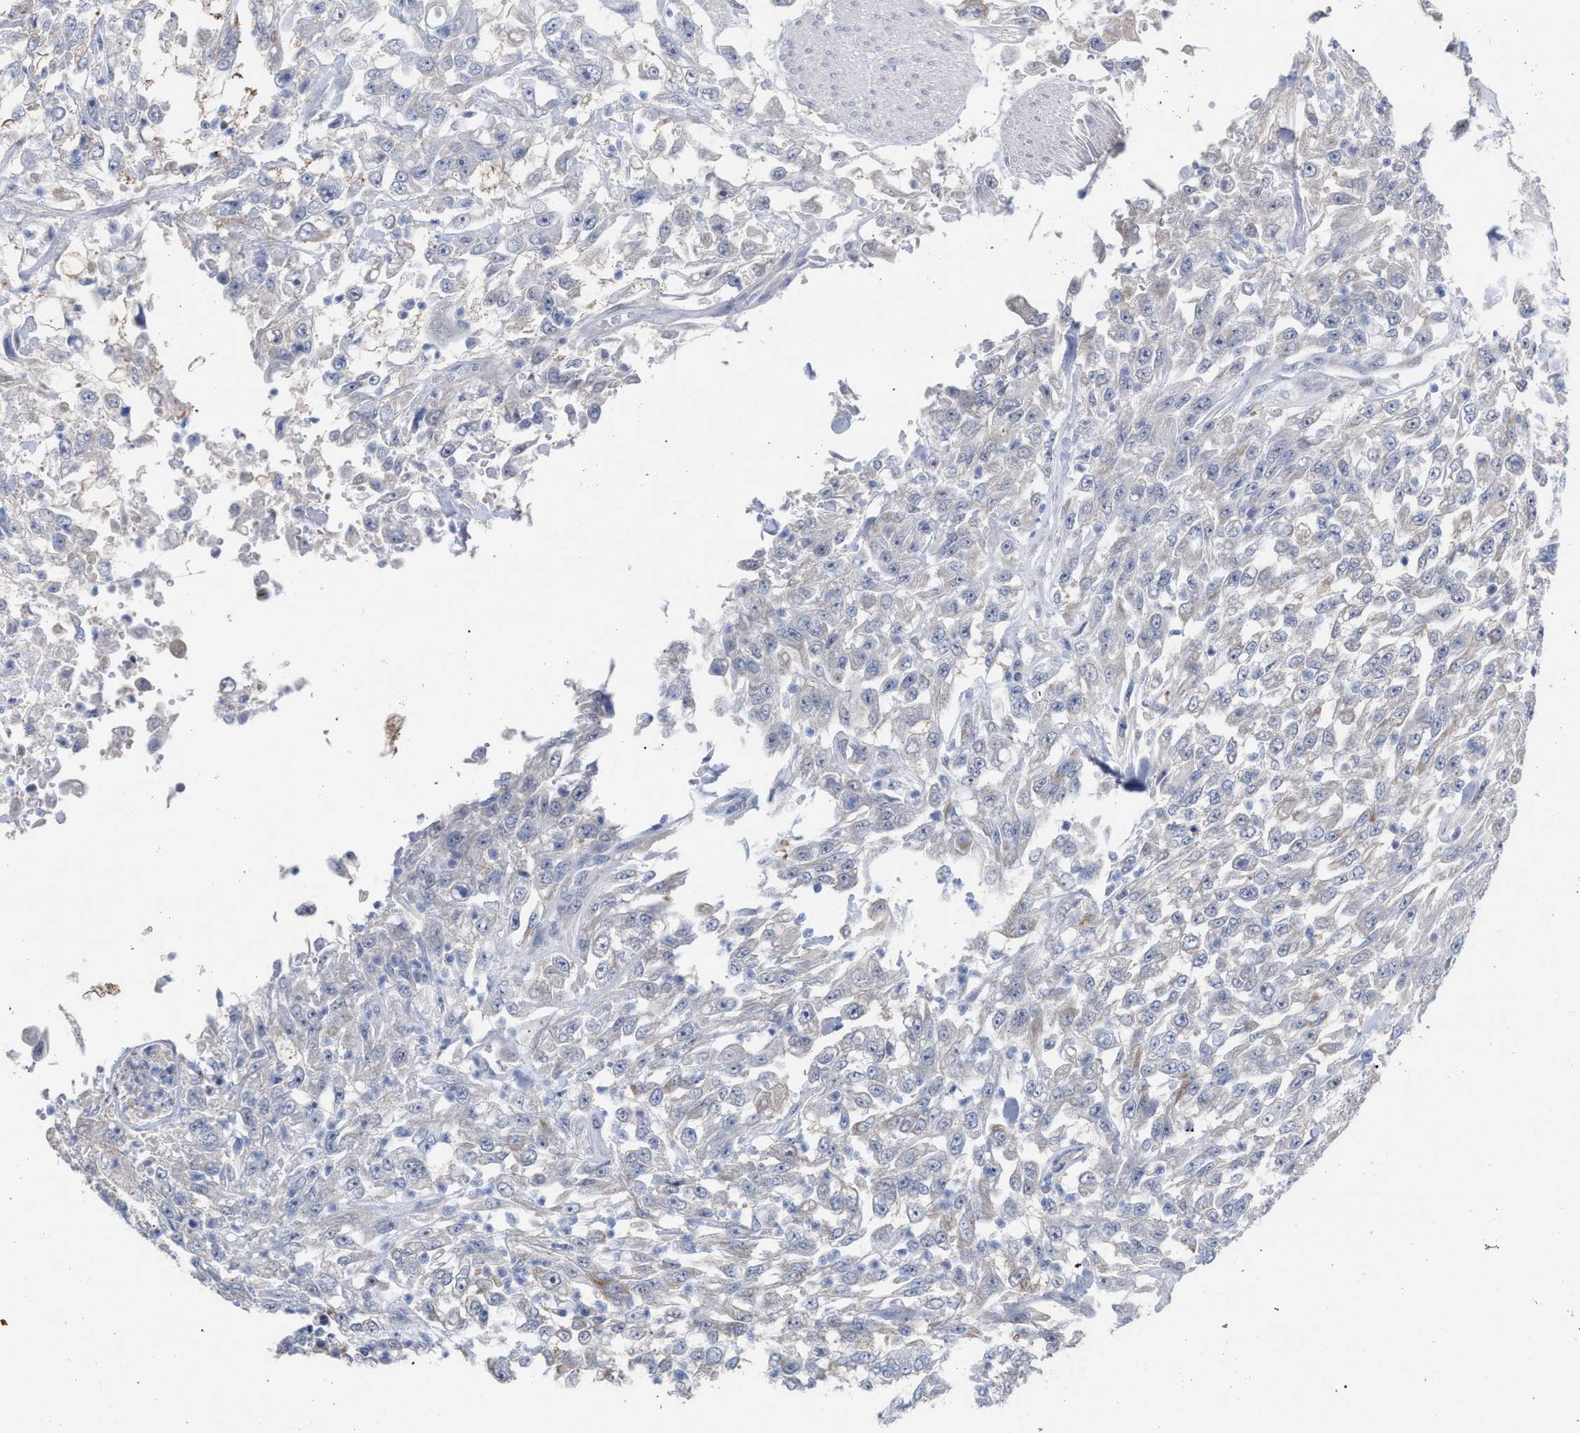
{"staining": {"intensity": "negative", "quantity": "none", "location": "none"}, "tissue": "urothelial cancer", "cell_type": "Tumor cells", "image_type": "cancer", "snomed": [{"axis": "morphology", "description": "Urothelial carcinoma, High grade"}, {"axis": "topography", "description": "Urinary bladder"}], "caption": "The immunohistochemistry (IHC) histopathology image has no significant staining in tumor cells of high-grade urothelial carcinoma tissue.", "gene": "FHOD3", "patient": {"sex": "male", "age": 46}}